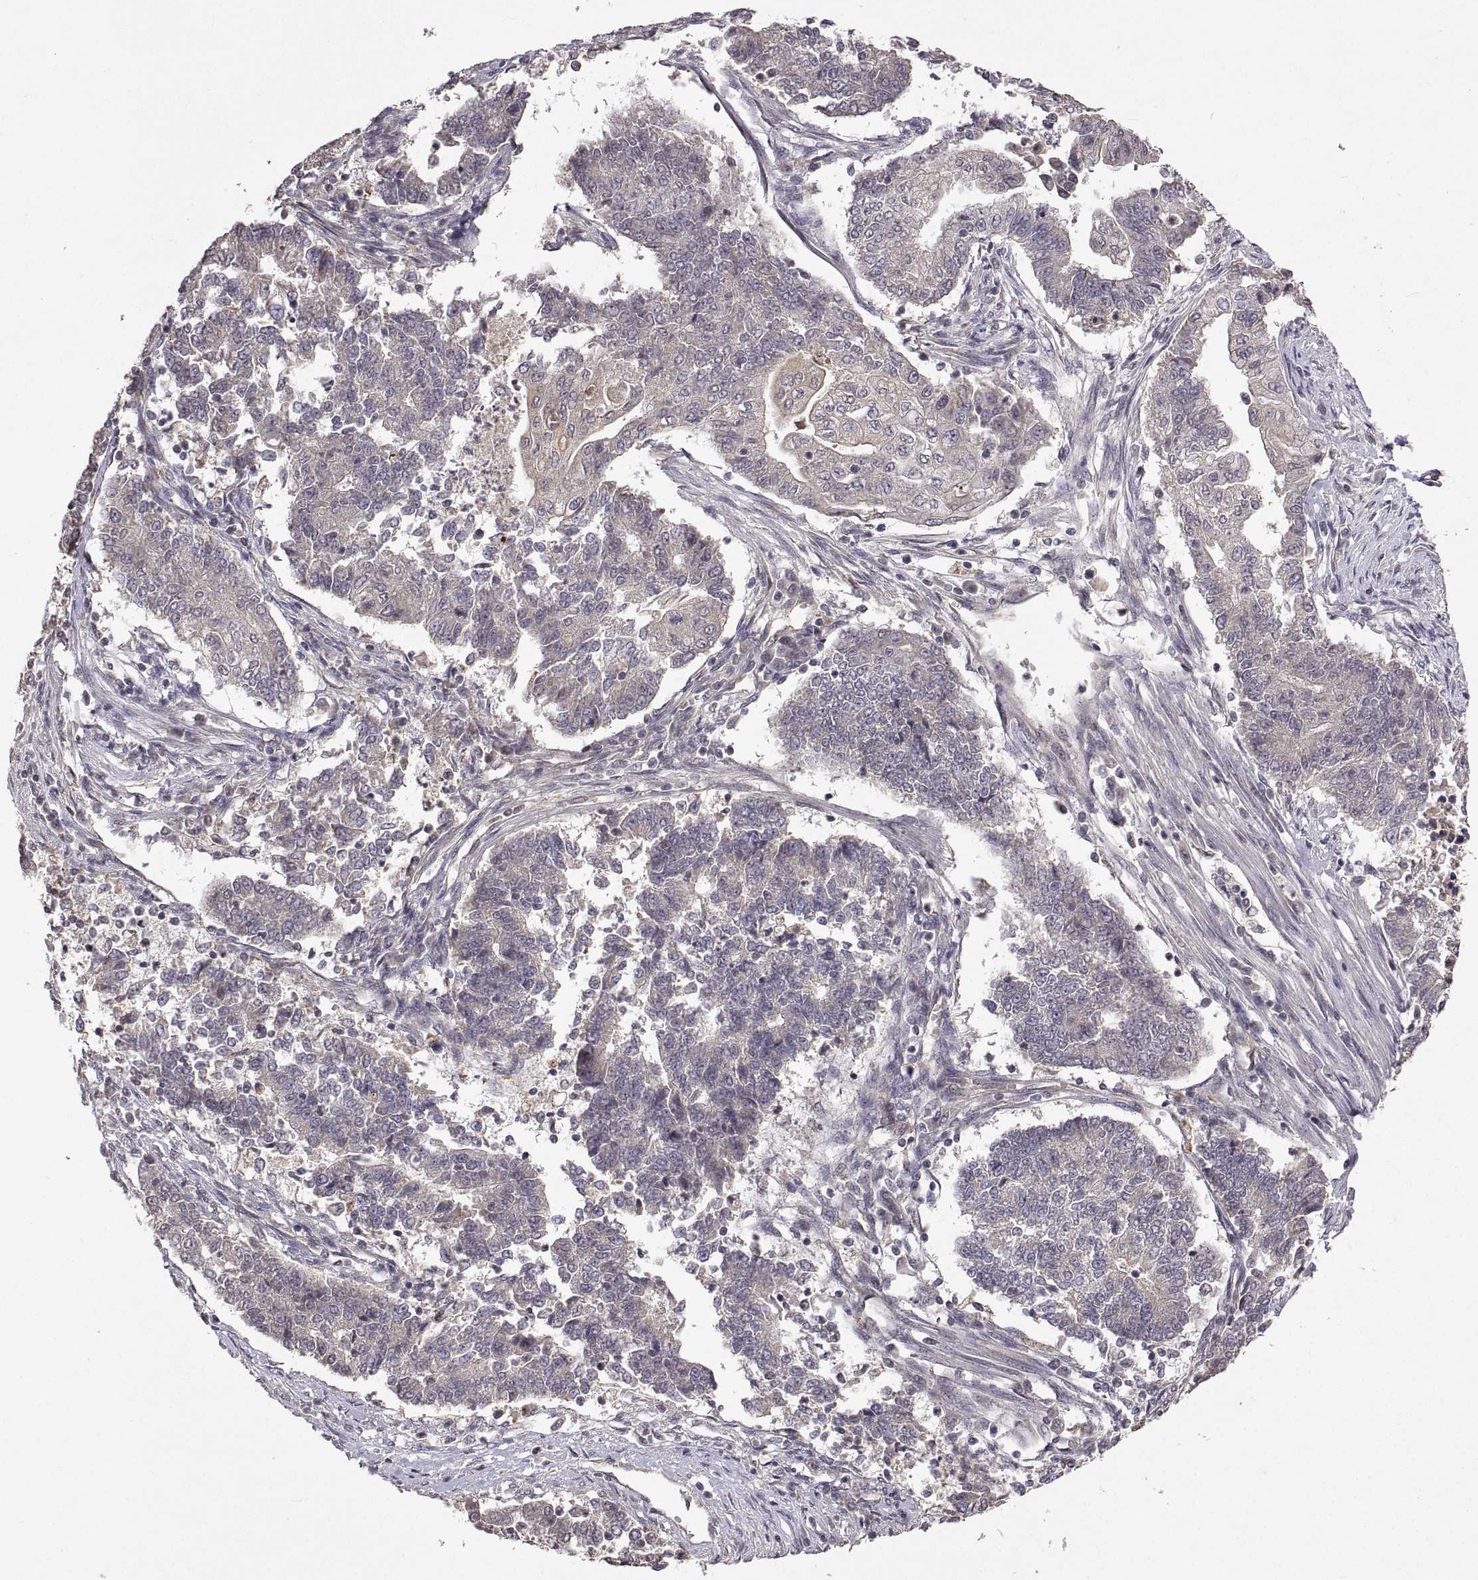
{"staining": {"intensity": "negative", "quantity": "none", "location": "none"}, "tissue": "endometrial cancer", "cell_type": "Tumor cells", "image_type": "cancer", "snomed": [{"axis": "morphology", "description": "Adenocarcinoma, NOS"}, {"axis": "topography", "description": "Uterus"}, {"axis": "topography", "description": "Endometrium"}], "caption": "Immunohistochemical staining of human endometrial cancer (adenocarcinoma) demonstrates no significant positivity in tumor cells. (DAB (3,3'-diaminobenzidine) immunohistochemistry with hematoxylin counter stain).", "gene": "LAMA1", "patient": {"sex": "female", "age": 54}}